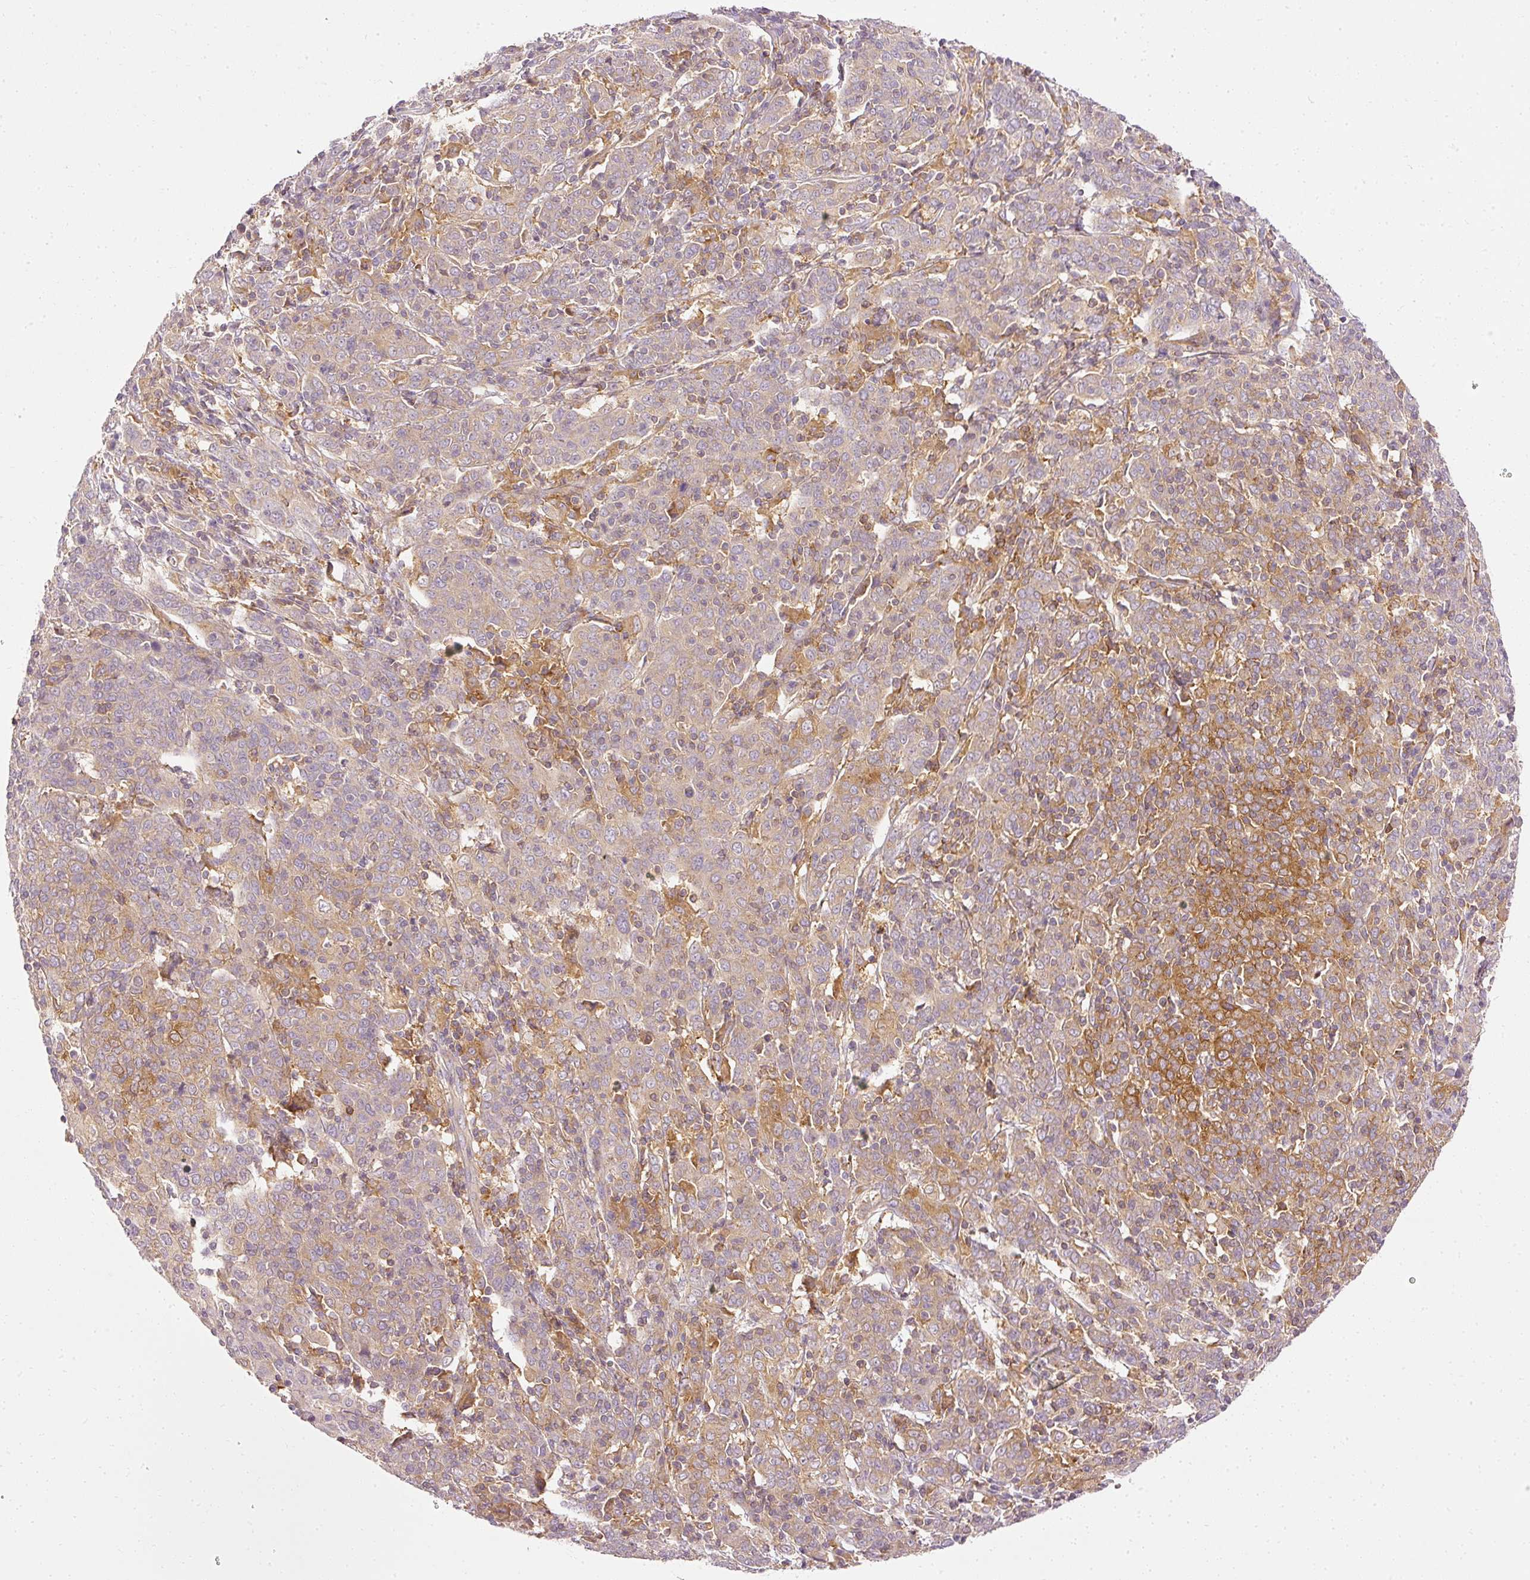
{"staining": {"intensity": "moderate", "quantity": "25%-75%", "location": "cytoplasmic/membranous"}, "tissue": "cervical cancer", "cell_type": "Tumor cells", "image_type": "cancer", "snomed": [{"axis": "morphology", "description": "Squamous cell carcinoma, NOS"}, {"axis": "topography", "description": "Cervix"}], "caption": "An image of cervical cancer (squamous cell carcinoma) stained for a protein exhibits moderate cytoplasmic/membranous brown staining in tumor cells. (IHC, brightfield microscopy, high magnification).", "gene": "ARMH3", "patient": {"sex": "female", "age": 67}}